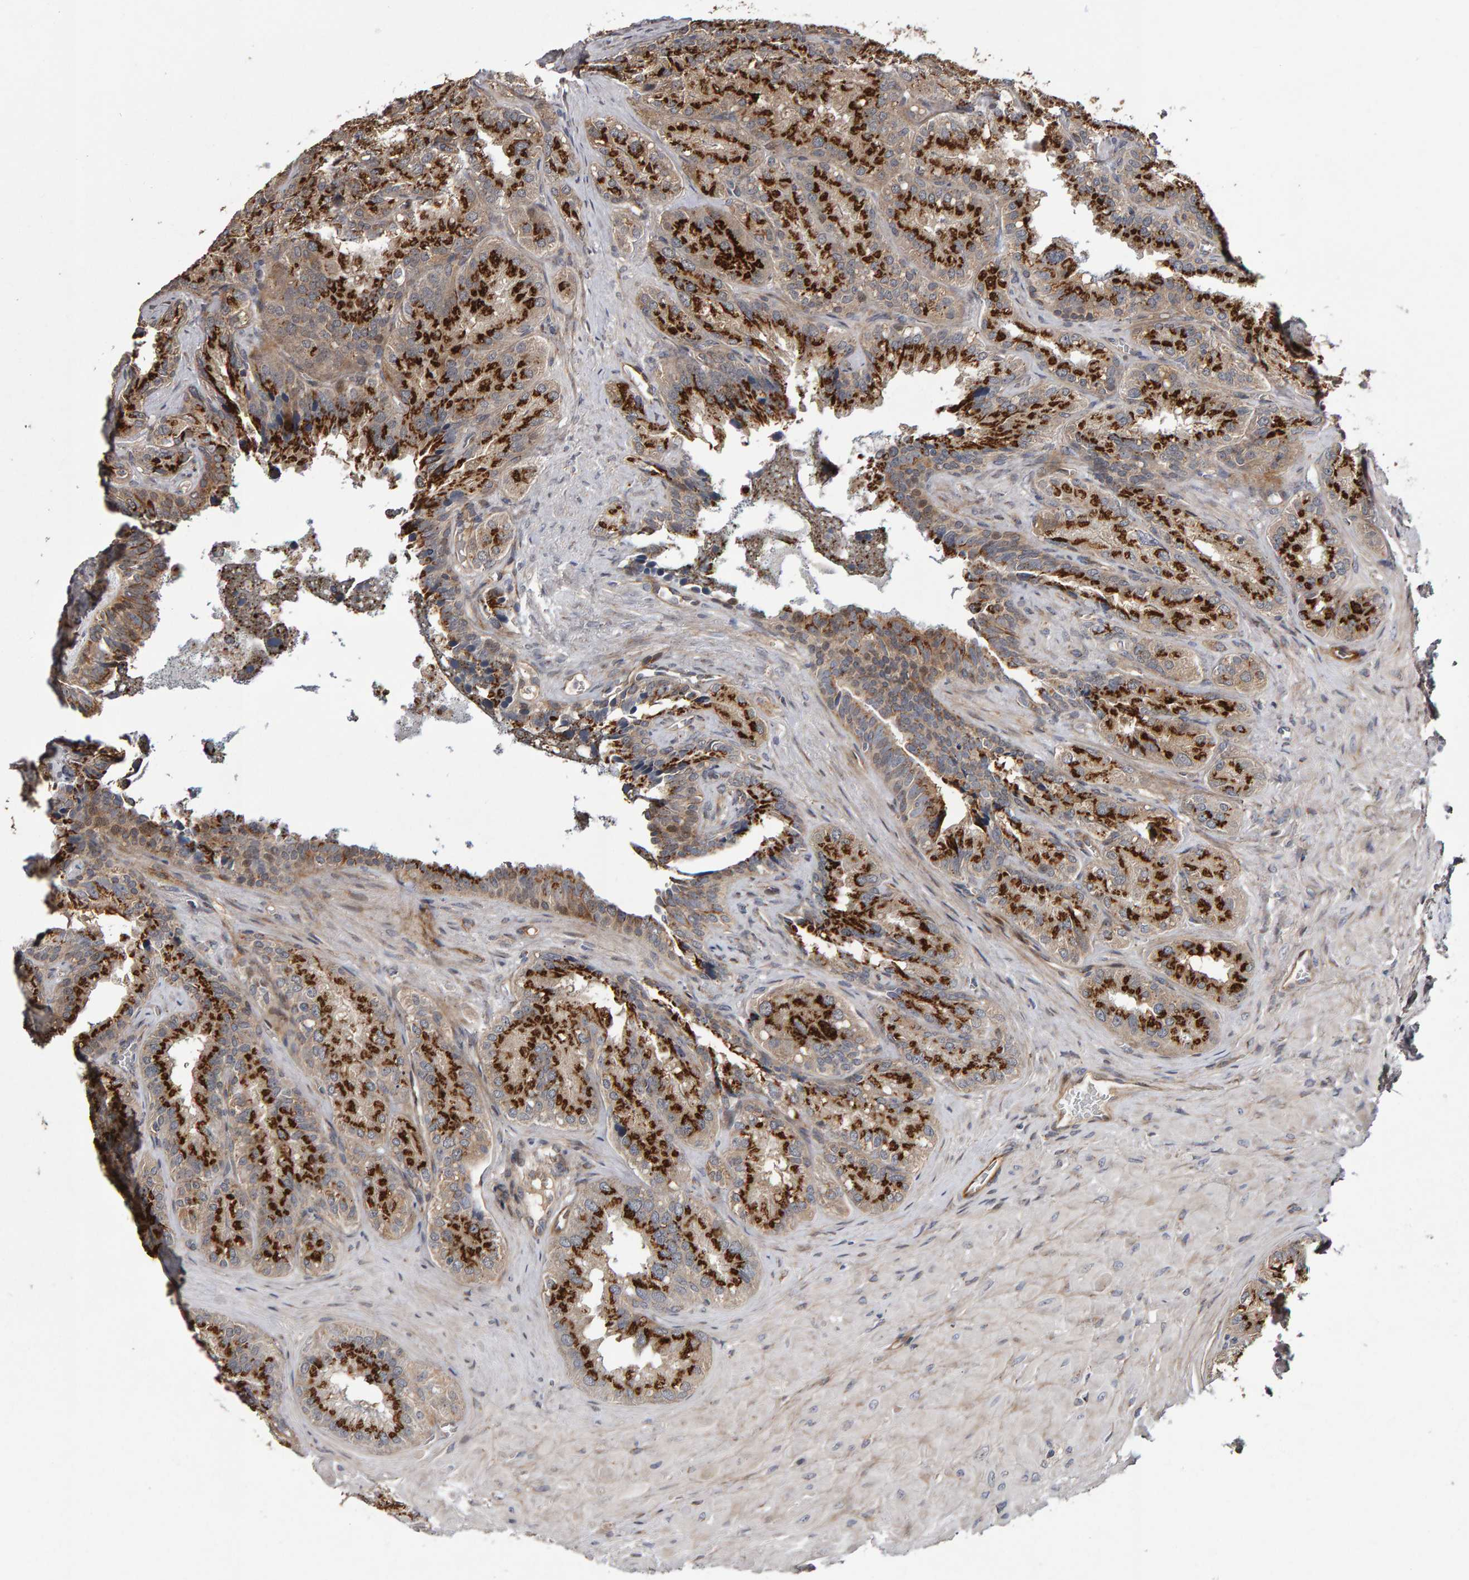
{"staining": {"intensity": "strong", "quantity": ">75%", "location": "cytoplasmic/membranous"}, "tissue": "seminal vesicle", "cell_type": "Glandular cells", "image_type": "normal", "snomed": [{"axis": "morphology", "description": "Normal tissue, NOS"}, {"axis": "topography", "description": "Prostate"}, {"axis": "topography", "description": "Seminal veicle"}], "caption": "Brown immunohistochemical staining in normal seminal vesicle demonstrates strong cytoplasmic/membranous staining in approximately >75% of glandular cells. The staining was performed using DAB (3,3'-diaminobenzidine), with brown indicating positive protein expression. Nuclei are stained blue with hematoxylin.", "gene": "CANT1", "patient": {"sex": "male", "age": 51}}